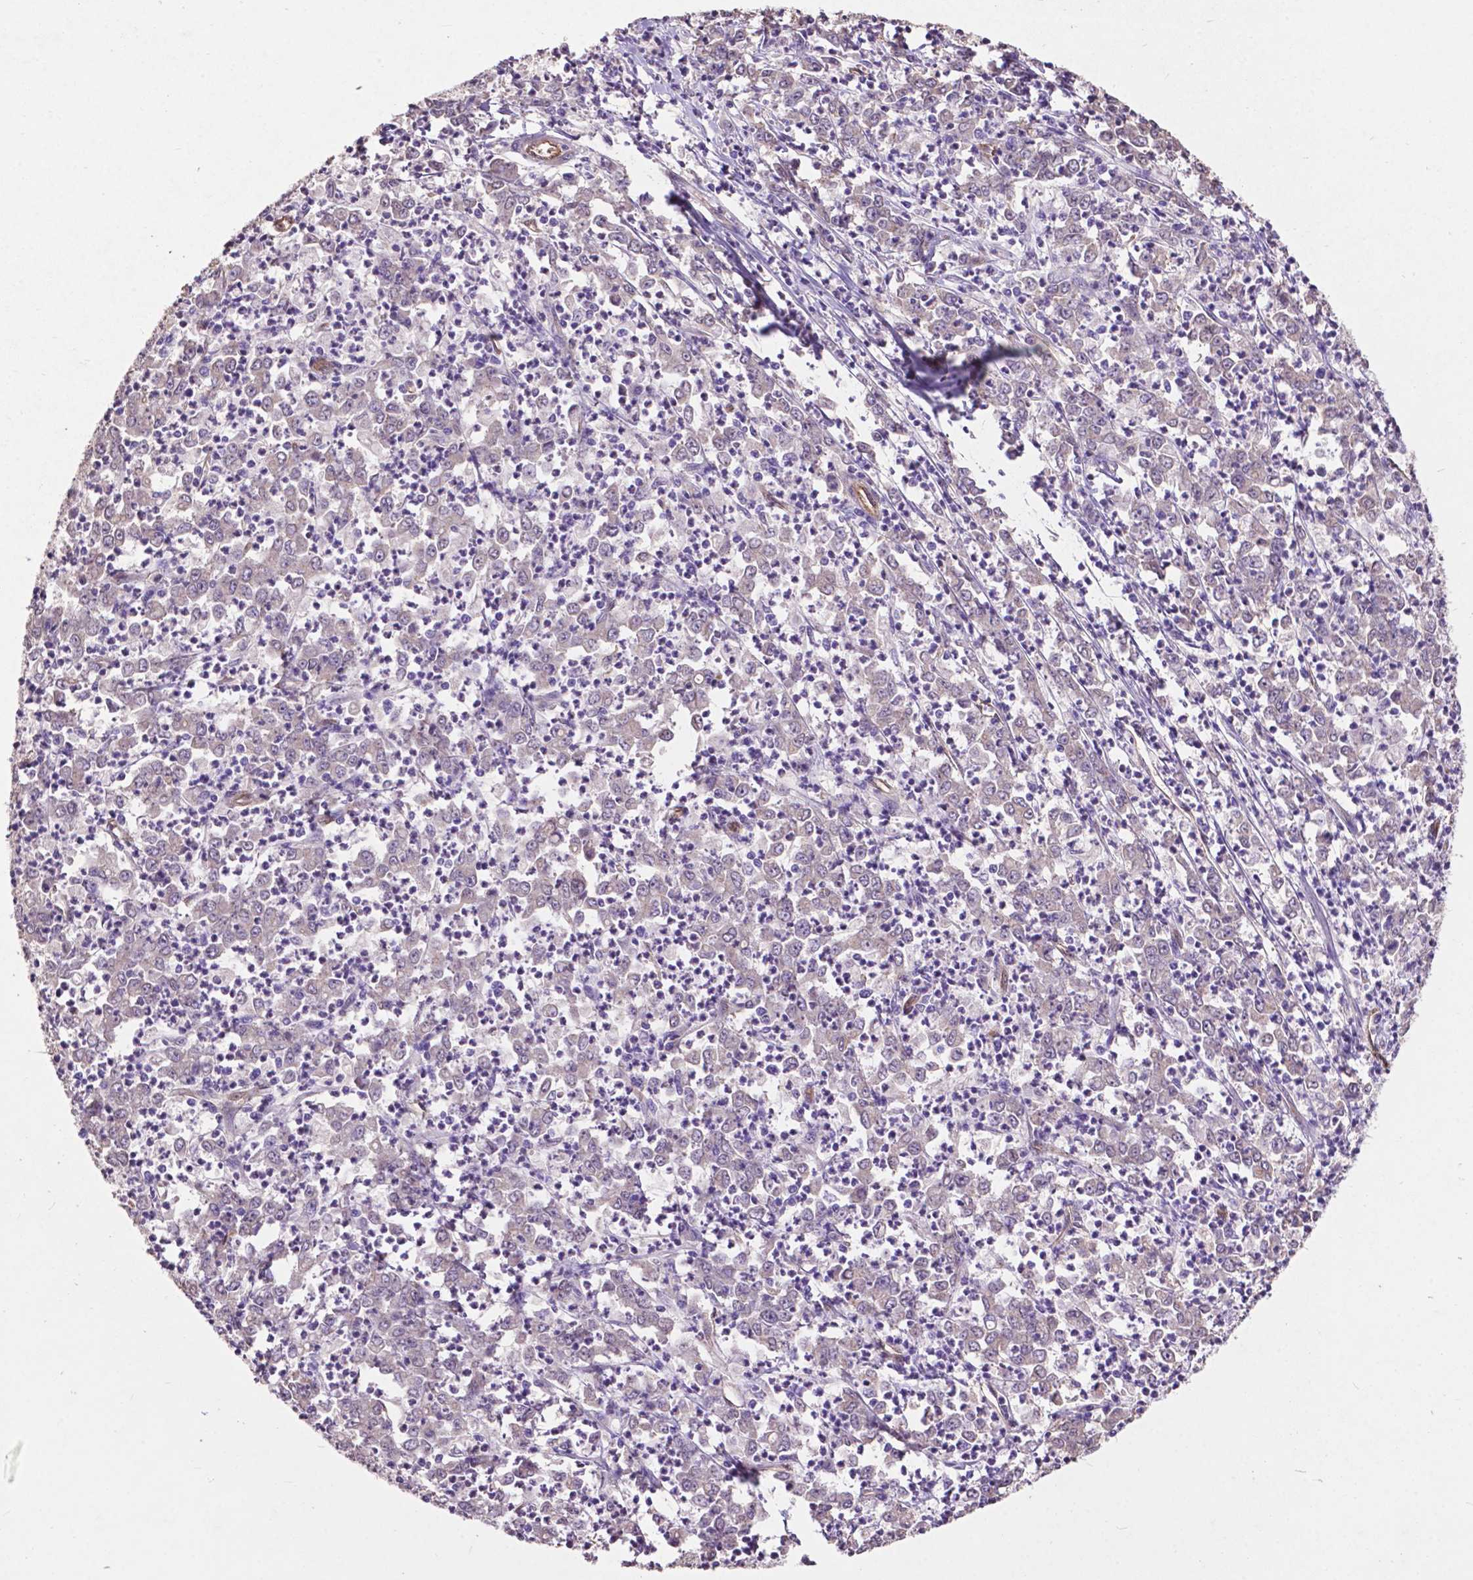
{"staining": {"intensity": "negative", "quantity": "none", "location": "none"}, "tissue": "stomach cancer", "cell_type": "Tumor cells", "image_type": "cancer", "snomed": [{"axis": "morphology", "description": "Adenocarcinoma, NOS"}, {"axis": "topography", "description": "Stomach, lower"}], "caption": "DAB immunohistochemical staining of adenocarcinoma (stomach) shows no significant staining in tumor cells.", "gene": "PDLIM1", "patient": {"sex": "female", "age": 71}}